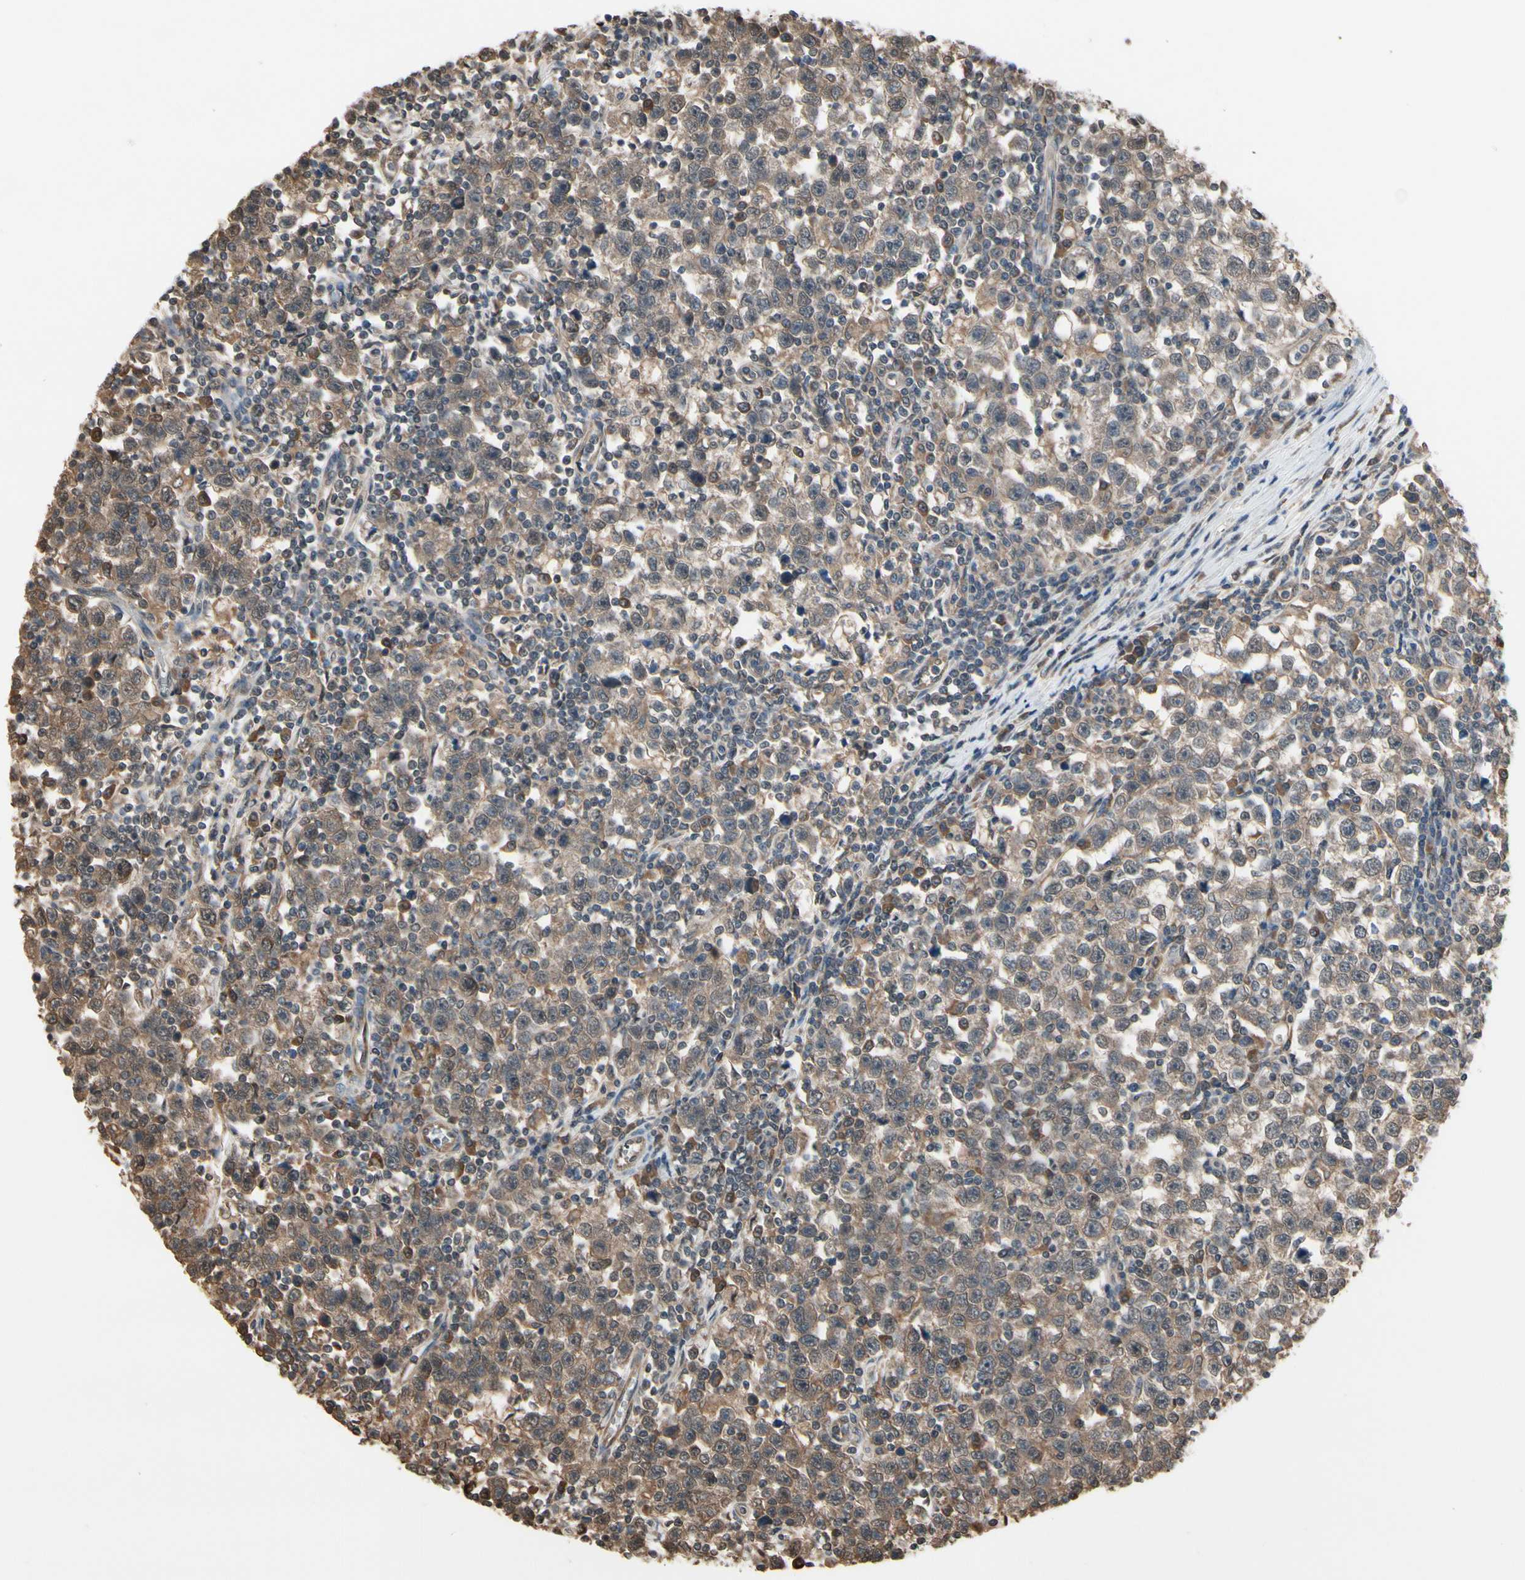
{"staining": {"intensity": "moderate", "quantity": ">75%", "location": "cytoplasmic/membranous"}, "tissue": "testis cancer", "cell_type": "Tumor cells", "image_type": "cancer", "snomed": [{"axis": "morphology", "description": "Seminoma, NOS"}, {"axis": "topography", "description": "Testis"}], "caption": "DAB immunohistochemical staining of seminoma (testis) shows moderate cytoplasmic/membranous protein staining in about >75% of tumor cells.", "gene": "PNPLA7", "patient": {"sex": "male", "age": 43}}